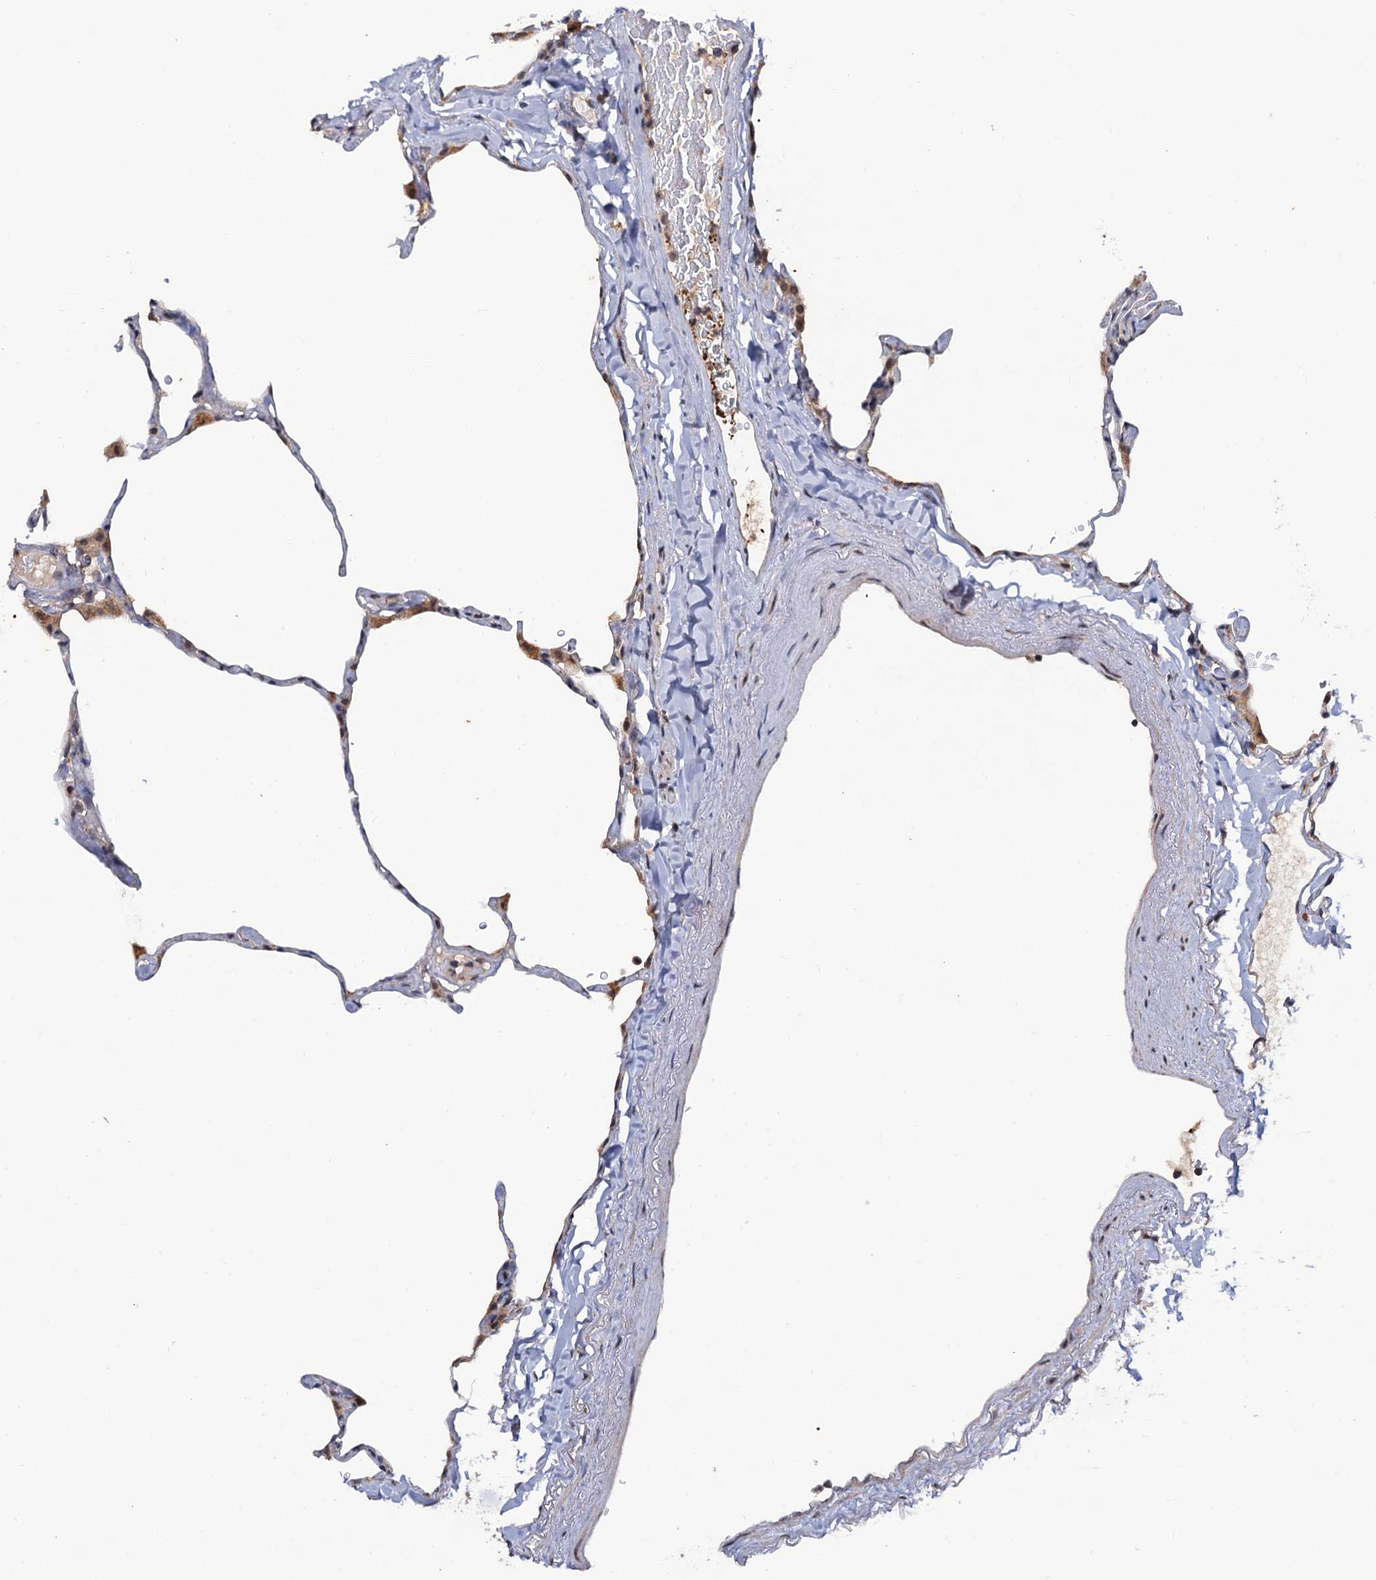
{"staining": {"intensity": "negative", "quantity": "none", "location": "none"}, "tissue": "lung", "cell_type": "Alveolar cells", "image_type": "normal", "snomed": [{"axis": "morphology", "description": "Normal tissue, NOS"}, {"axis": "topography", "description": "Lung"}], "caption": "An IHC image of unremarkable lung is shown. There is no staining in alveolar cells of lung. (DAB (3,3'-diaminobenzidine) IHC, high magnification).", "gene": "LRRC63", "patient": {"sex": "male", "age": 65}}